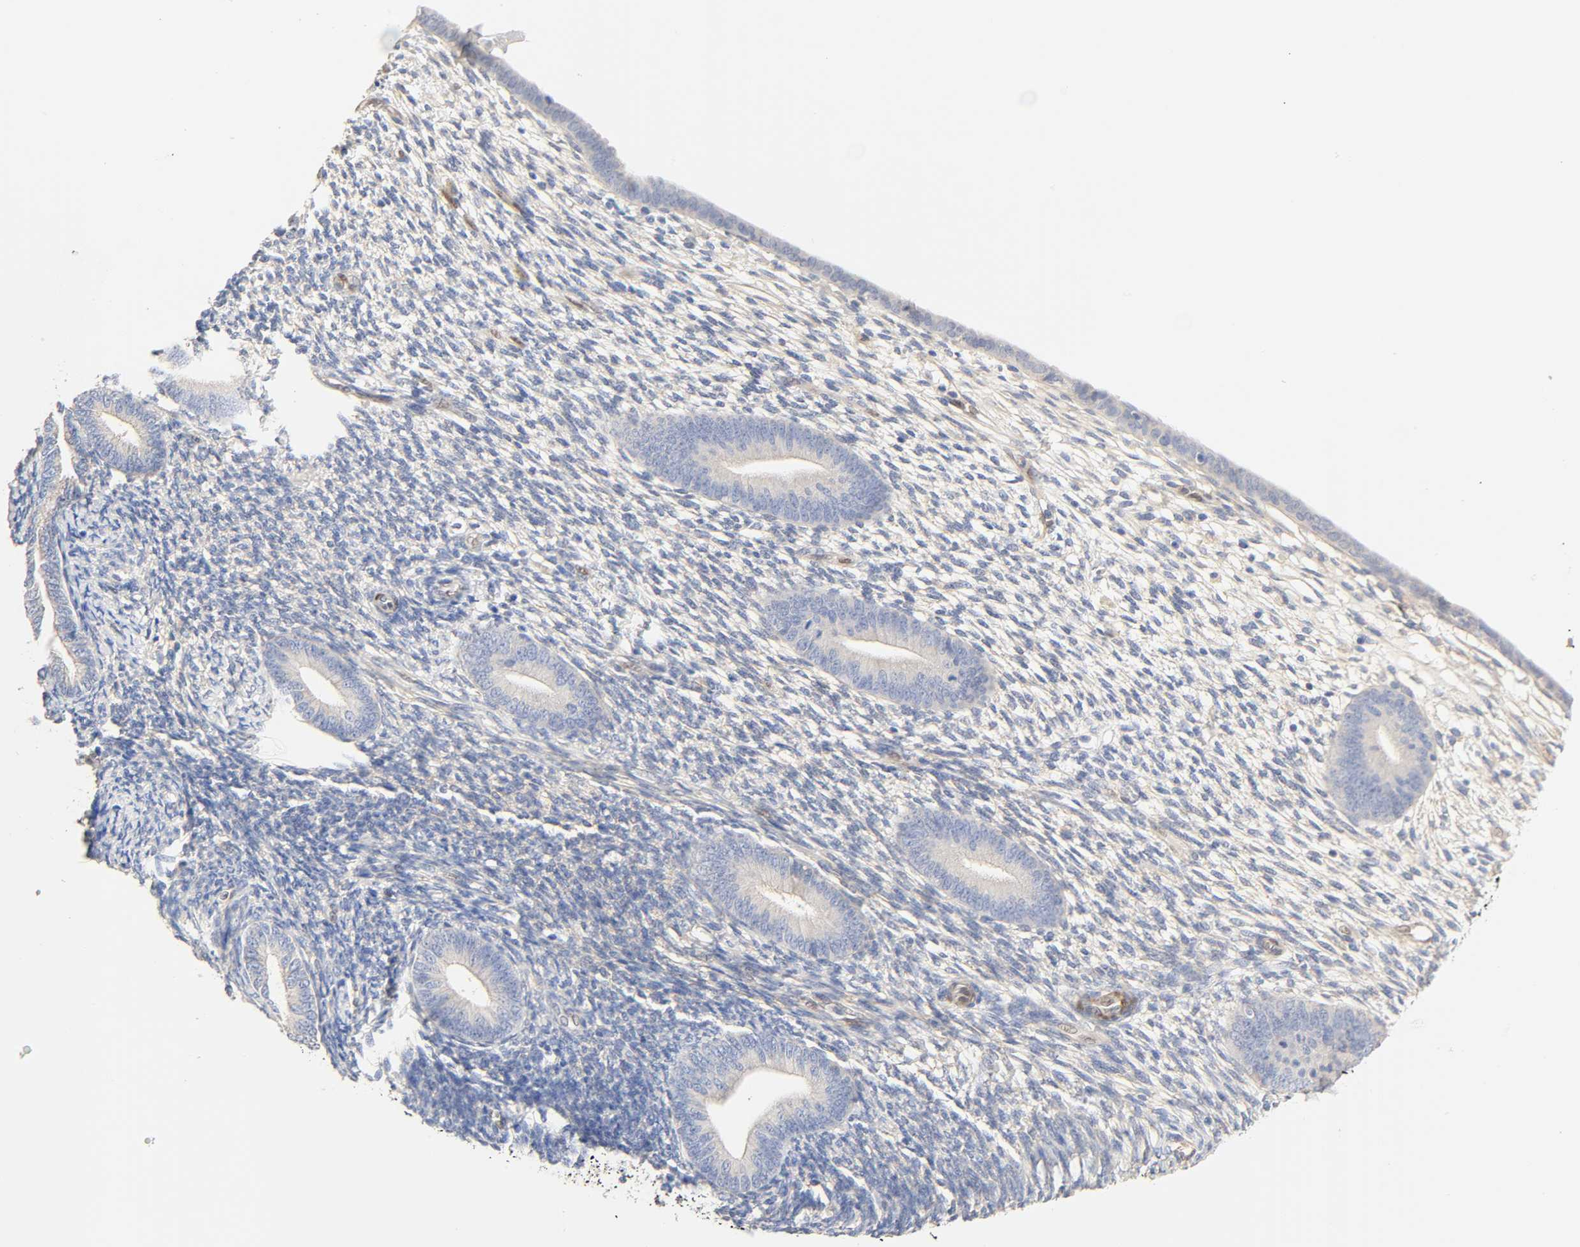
{"staining": {"intensity": "negative", "quantity": "none", "location": "none"}, "tissue": "endometrium", "cell_type": "Cells in endometrial stroma", "image_type": "normal", "snomed": [{"axis": "morphology", "description": "Normal tissue, NOS"}, {"axis": "topography", "description": "Endometrium"}], "caption": "DAB immunohistochemical staining of normal endometrium reveals no significant expression in cells in endometrial stroma.", "gene": "BORCS8", "patient": {"sex": "female", "age": 57}}